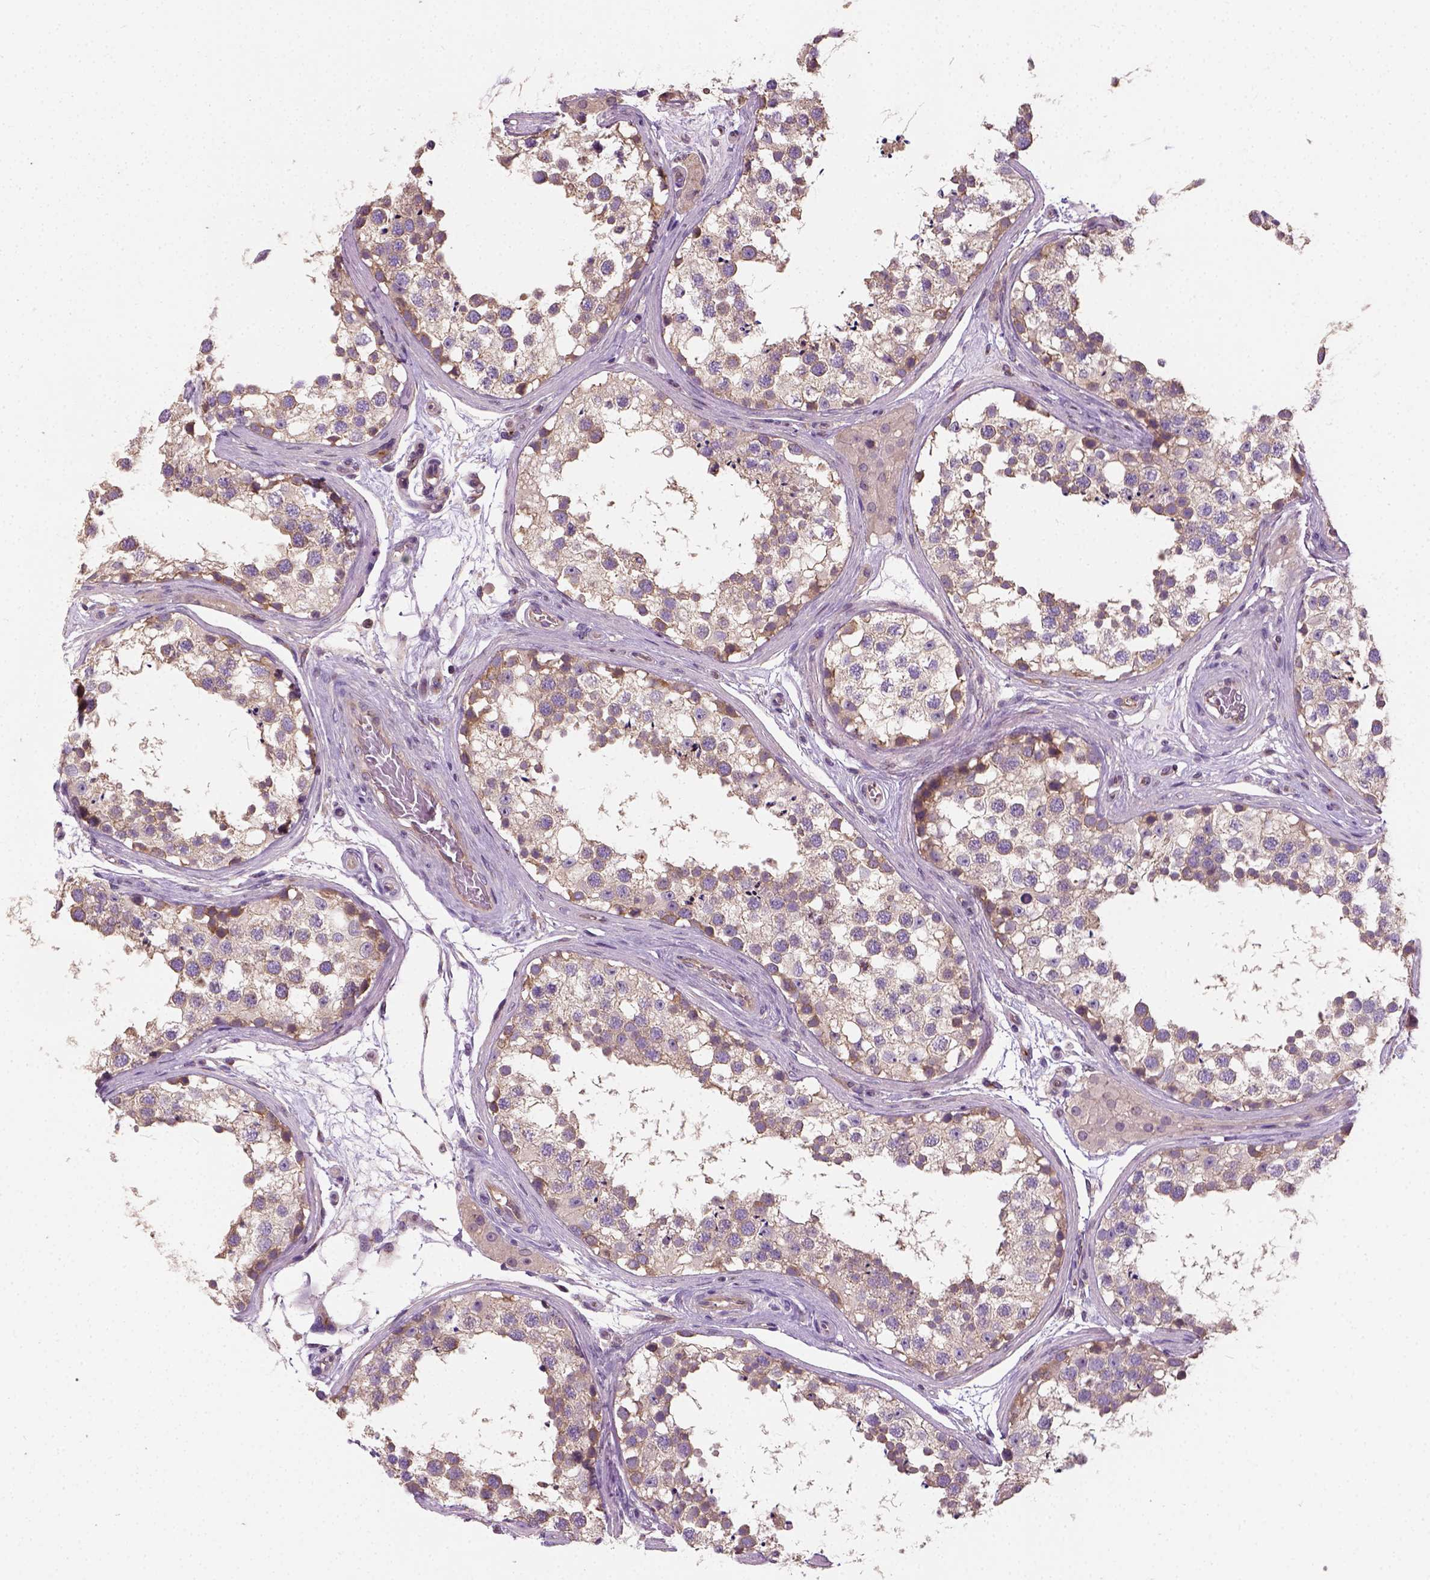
{"staining": {"intensity": "weak", "quantity": ">75%", "location": "cytoplasmic/membranous,nuclear"}, "tissue": "testis", "cell_type": "Cells in seminiferous ducts", "image_type": "normal", "snomed": [{"axis": "morphology", "description": "Normal tissue, NOS"}, {"axis": "morphology", "description": "Seminoma, NOS"}, {"axis": "topography", "description": "Testis"}], "caption": "Immunohistochemical staining of benign human testis reveals low levels of weak cytoplasmic/membranous,nuclear staining in approximately >75% of cells in seminiferous ducts. The protein of interest is stained brown, and the nuclei are stained in blue (DAB (3,3'-diaminobenzidine) IHC with brightfield microscopy, high magnification).", "gene": "CRACR2A", "patient": {"sex": "male", "age": 65}}